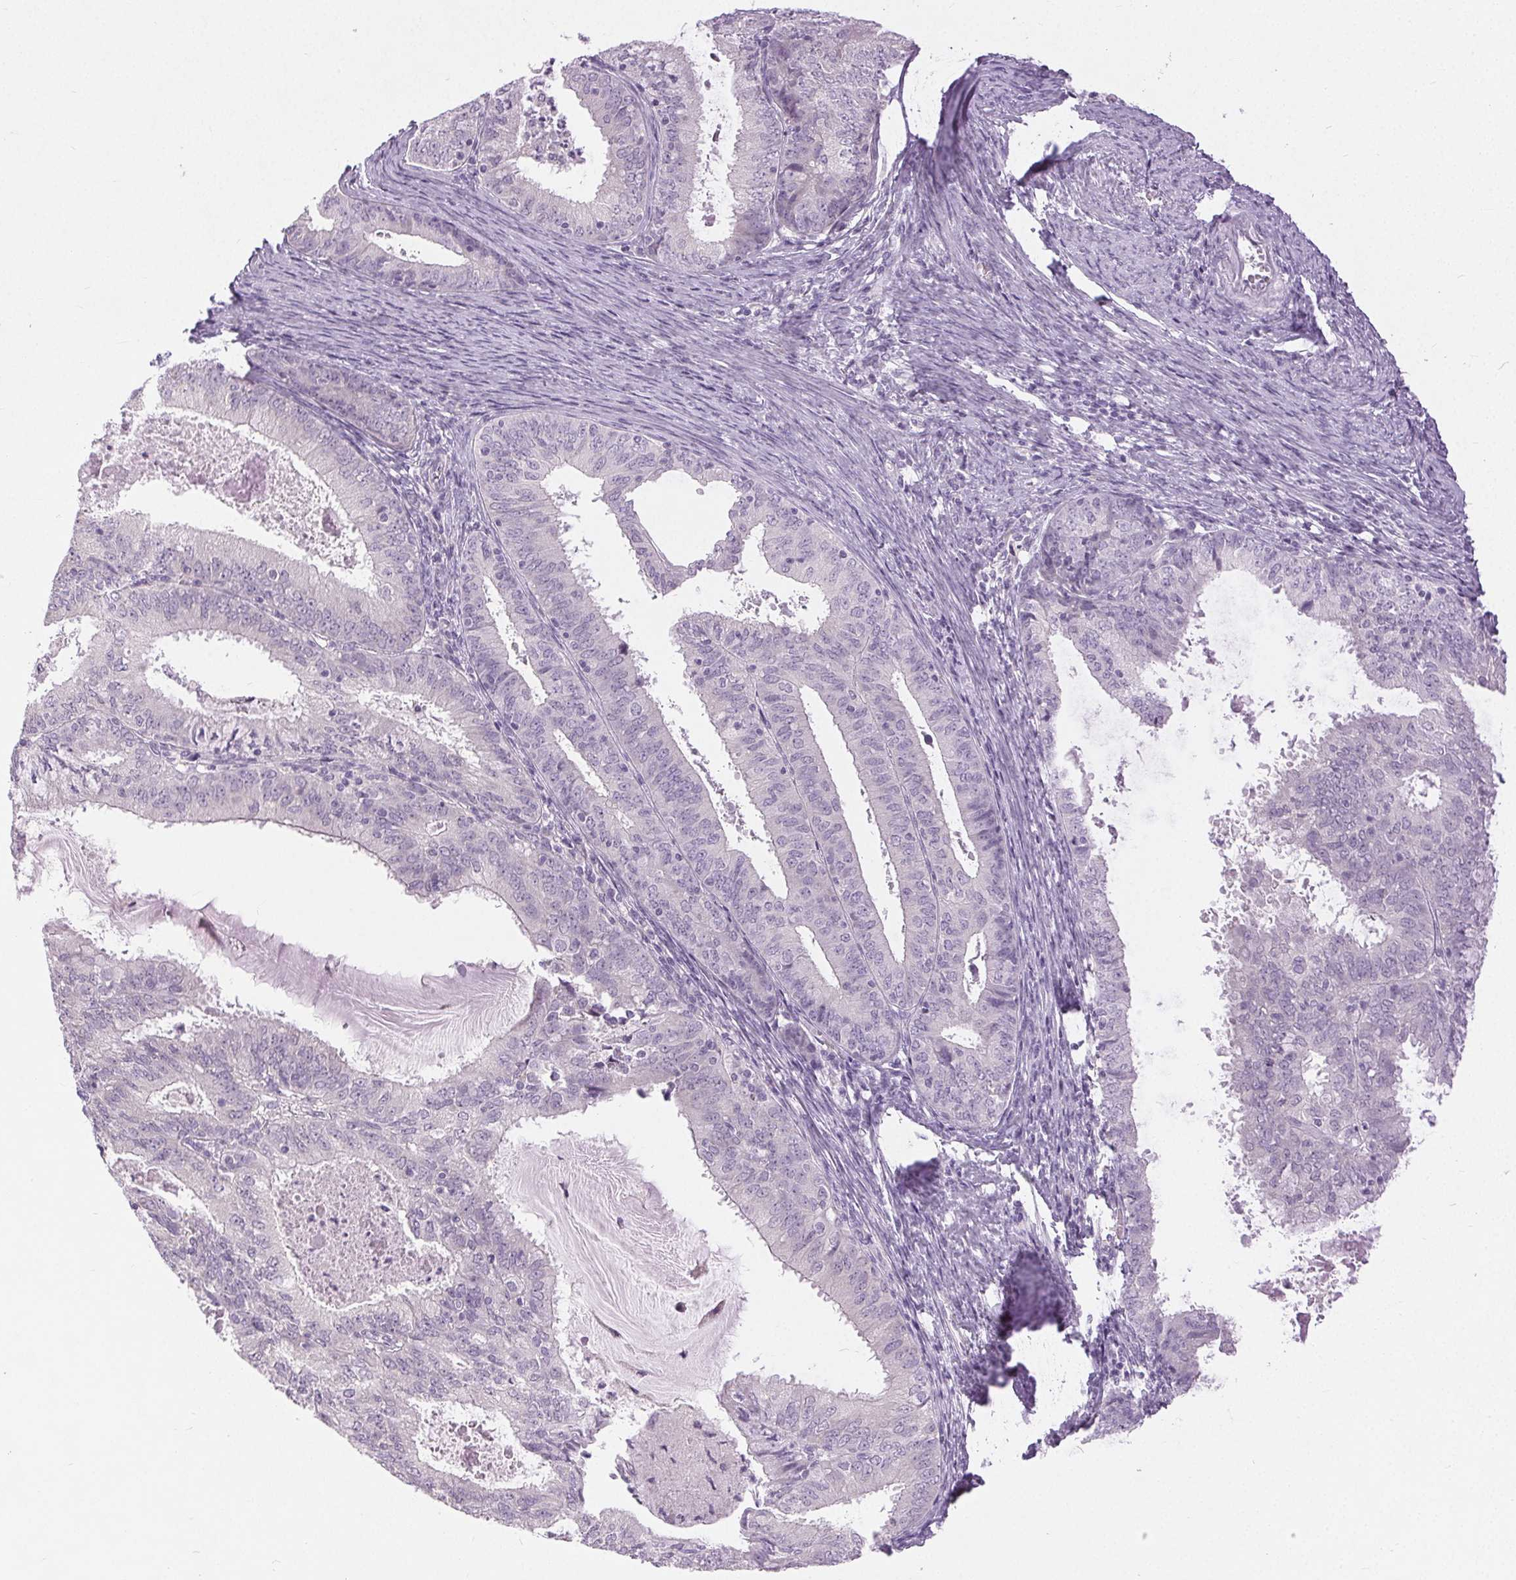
{"staining": {"intensity": "negative", "quantity": "none", "location": "none"}, "tissue": "endometrial cancer", "cell_type": "Tumor cells", "image_type": "cancer", "snomed": [{"axis": "morphology", "description": "Adenocarcinoma, NOS"}, {"axis": "topography", "description": "Endometrium"}], "caption": "IHC photomicrograph of neoplastic tissue: human endometrial cancer (adenocarcinoma) stained with DAB shows no significant protein positivity in tumor cells.", "gene": "DSG3", "patient": {"sex": "female", "age": 57}}